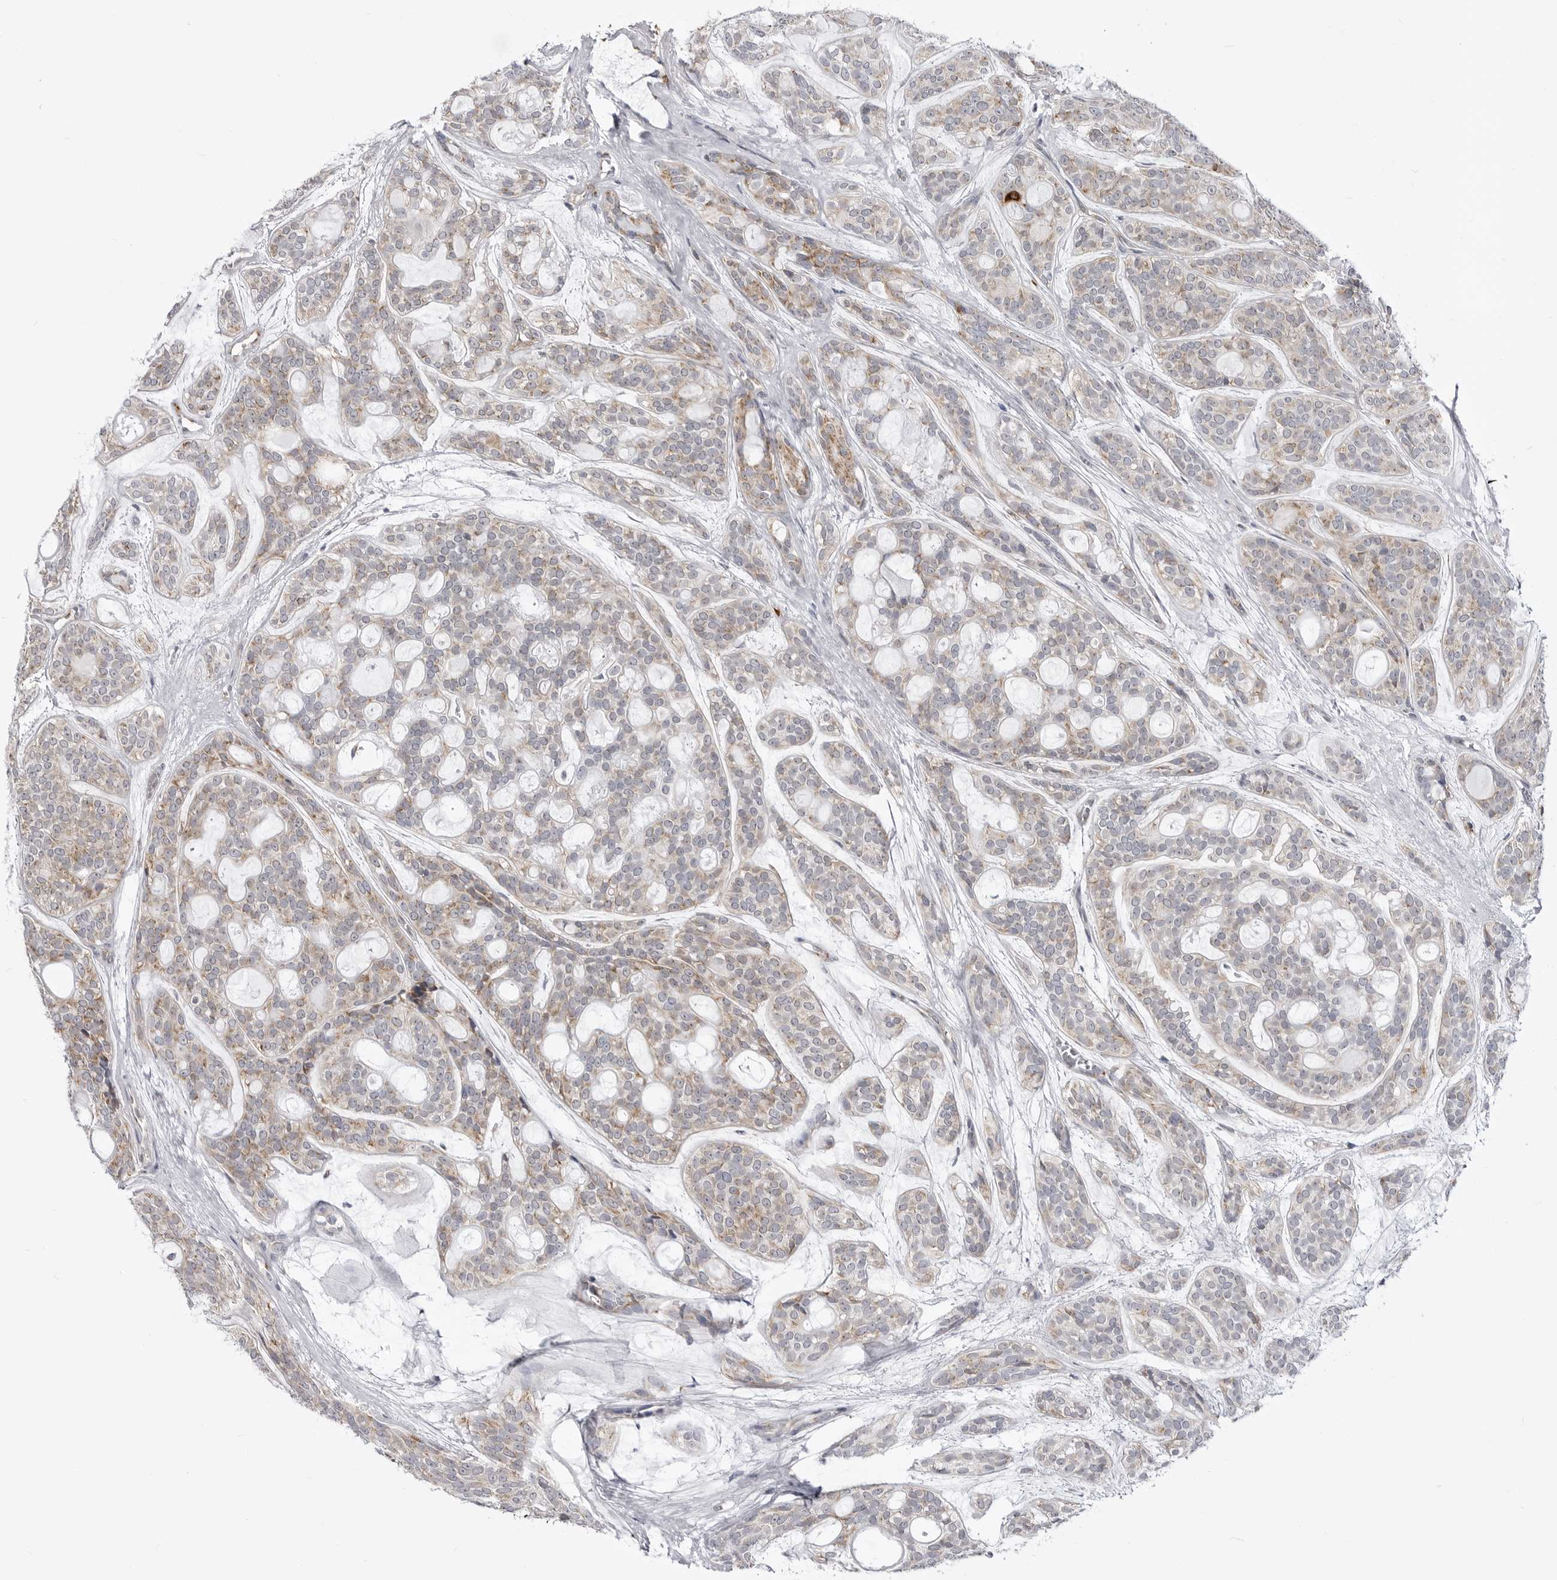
{"staining": {"intensity": "weak", "quantity": "25%-75%", "location": "cytoplasmic/membranous"}, "tissue": "head and neck cancer", "cell_type": "Tumor cells", "image_type": "cancer", "snomed": [{"axis": "morphology", "description": "Adenocarcinoma, NOS"}, {"axis": "topography", "description": "Head-Neck"}], "caption": "Protein staining shows weak cytoplasmic/membranous staining in approximately 25%-75% of tumor cells in head and neck cancer. Nuclei are stained in blue.", "gene": "FH", "patient": {"sex": "male", "age": 66}}